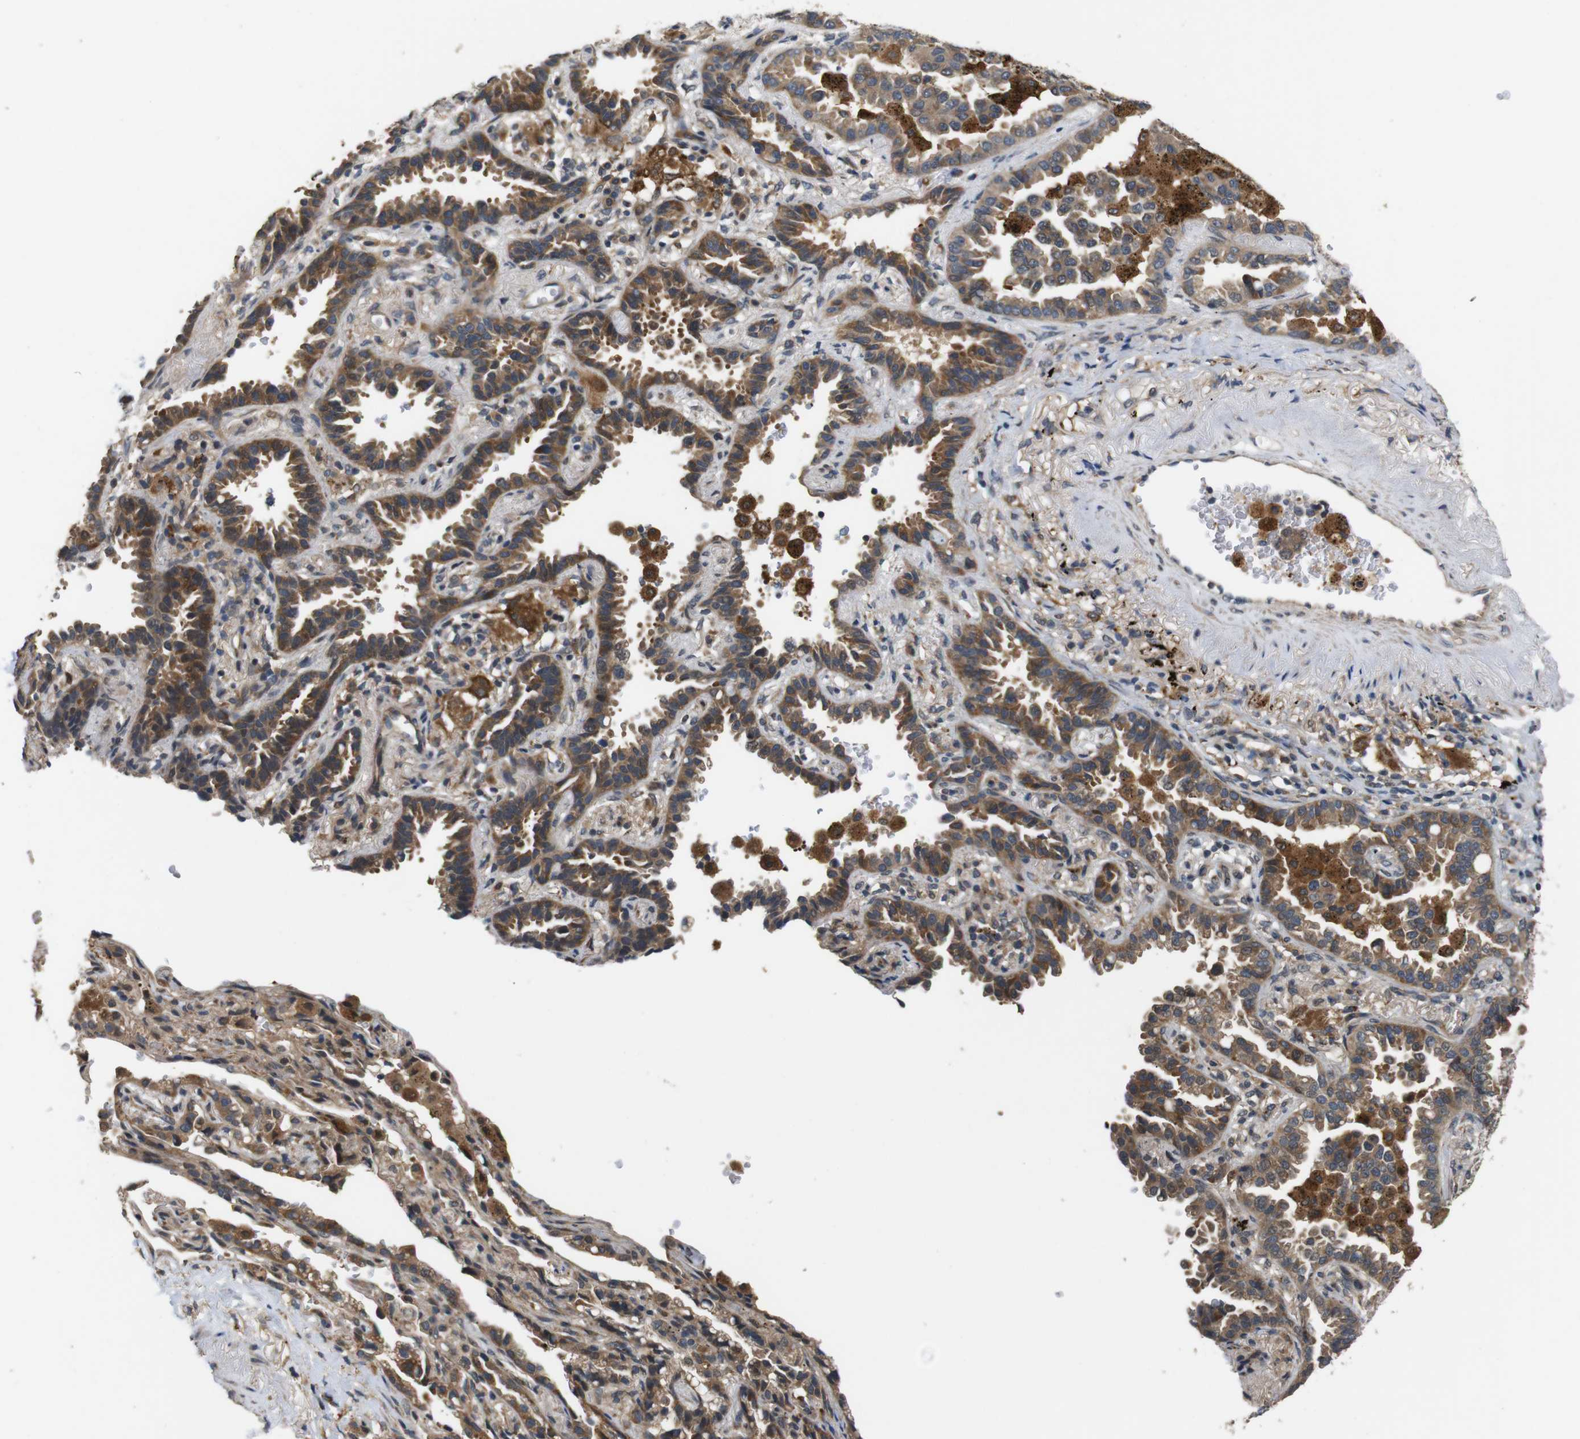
{"staining": {"intensity": "moderate", "quantity": ">75%", "location": "cytoplasmic/membranous"}, "tissue": "lung cancer", "cell_type": "Tumor cells", "image_type": "cancer", "snomed": [{"axis": "morphology", "description": "Normal tissue, NOS"}, {"axis": "morphology", "description": "Adenocarcinoma, NOS"}, {"axis": "topography", "description": "Lung"}], "caption": "About >75% of tumor cells in lung cancer show moderate cytoplasmic/membranous protein staining as visualized by brown immunohistochemical staining.", "gene": "EPHB2", "patient": {"sex": "male", "age": 59}}